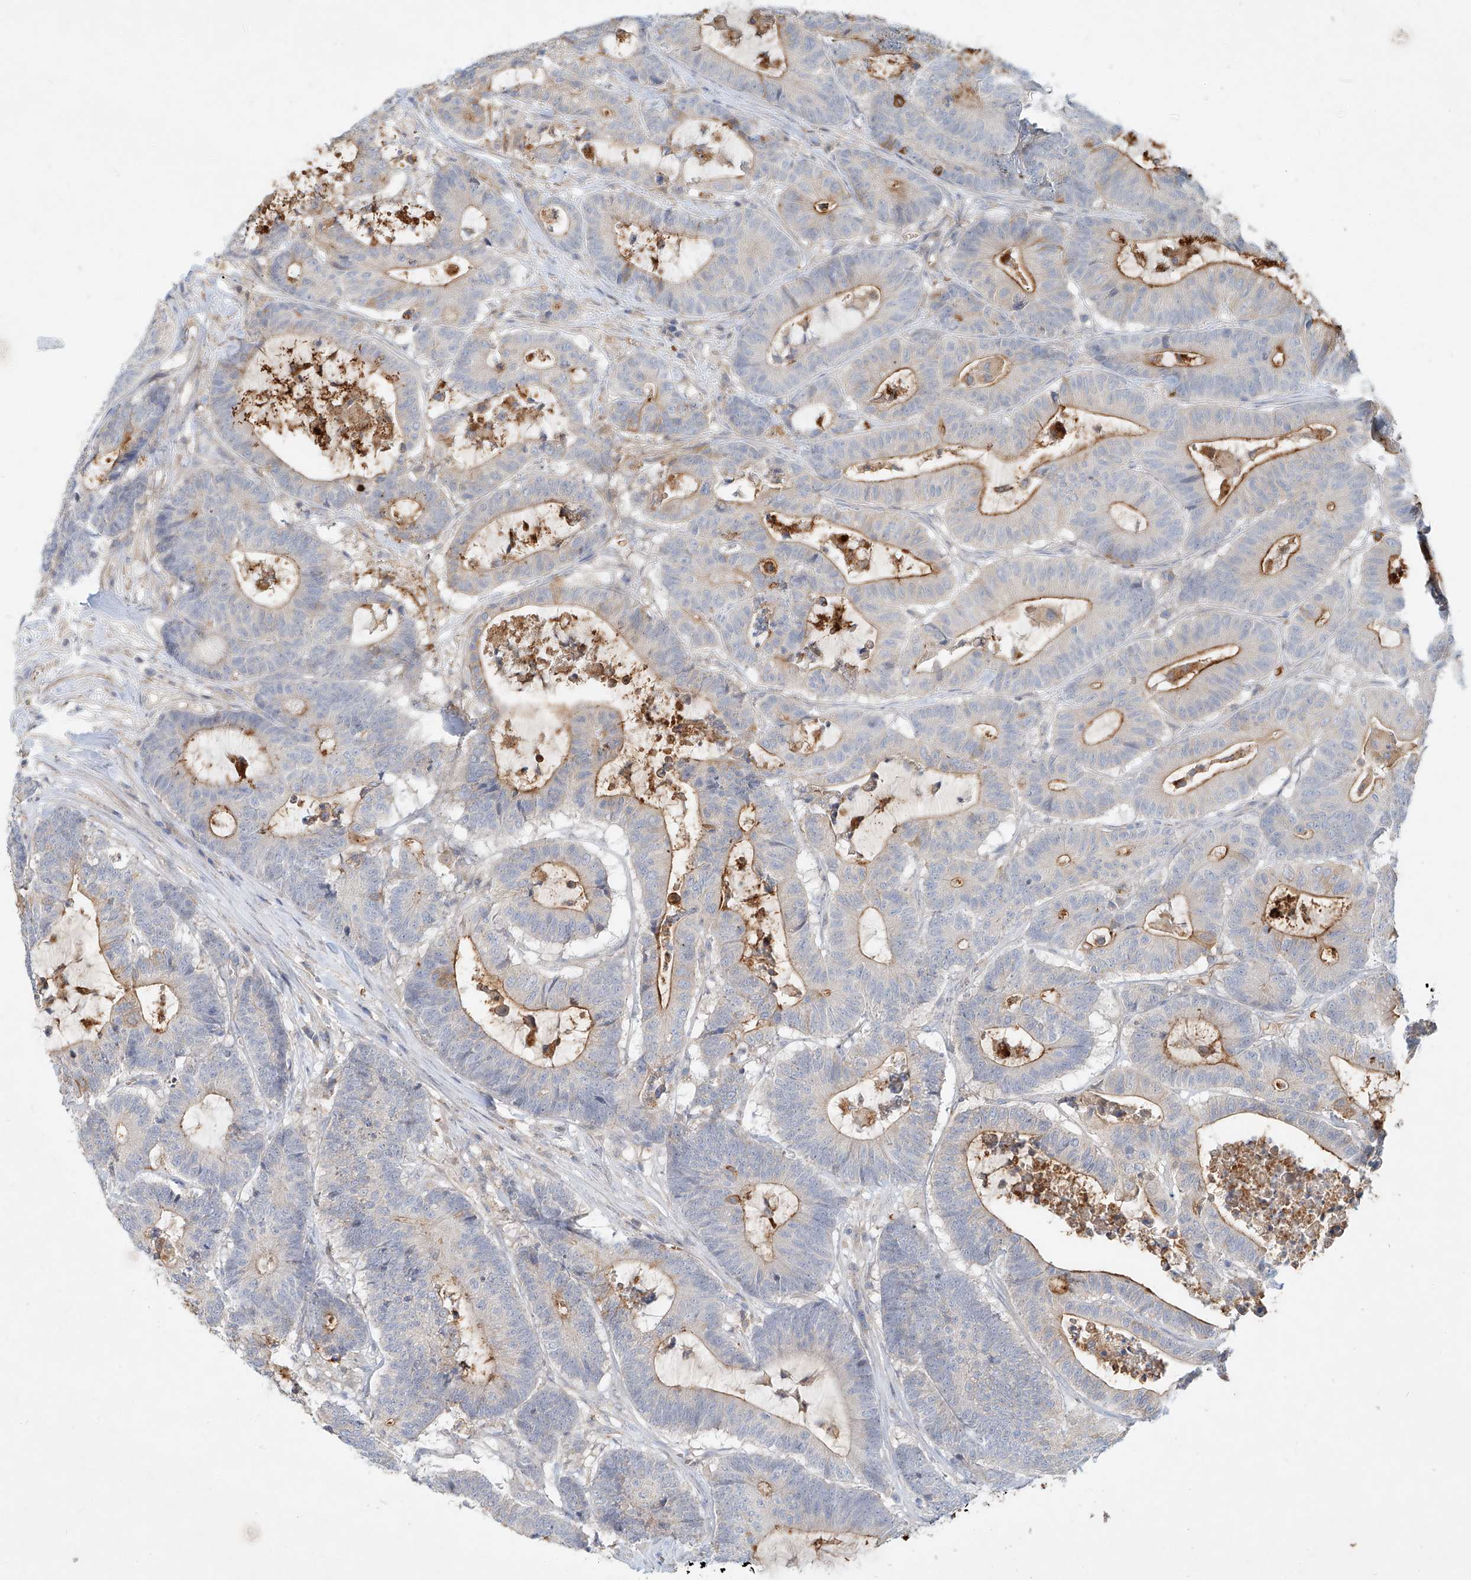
{"staining": {"intensity": "moderate", "quantity": "25%-75%", "location": "cytoplasmic/membranous"}, "tissue": "colorectal cancer", "cell_type": "Tumor cells", "image_type": "cancer", "snomed": [{"axis": "morphology", "description": "Adenocarcinoma, NOS"}, {"axis": "topography", "description": "Colon"}], "caption": "This histopathology image exhibits IHC staining of human colorectal cancer (adenocarcinoma), with medium moderate cytoplasmic/membranous staining in approximately 25%-75% of tumor cells.", "gene": "SYTL3", "patient": {"sex": "female", "age": 84}}